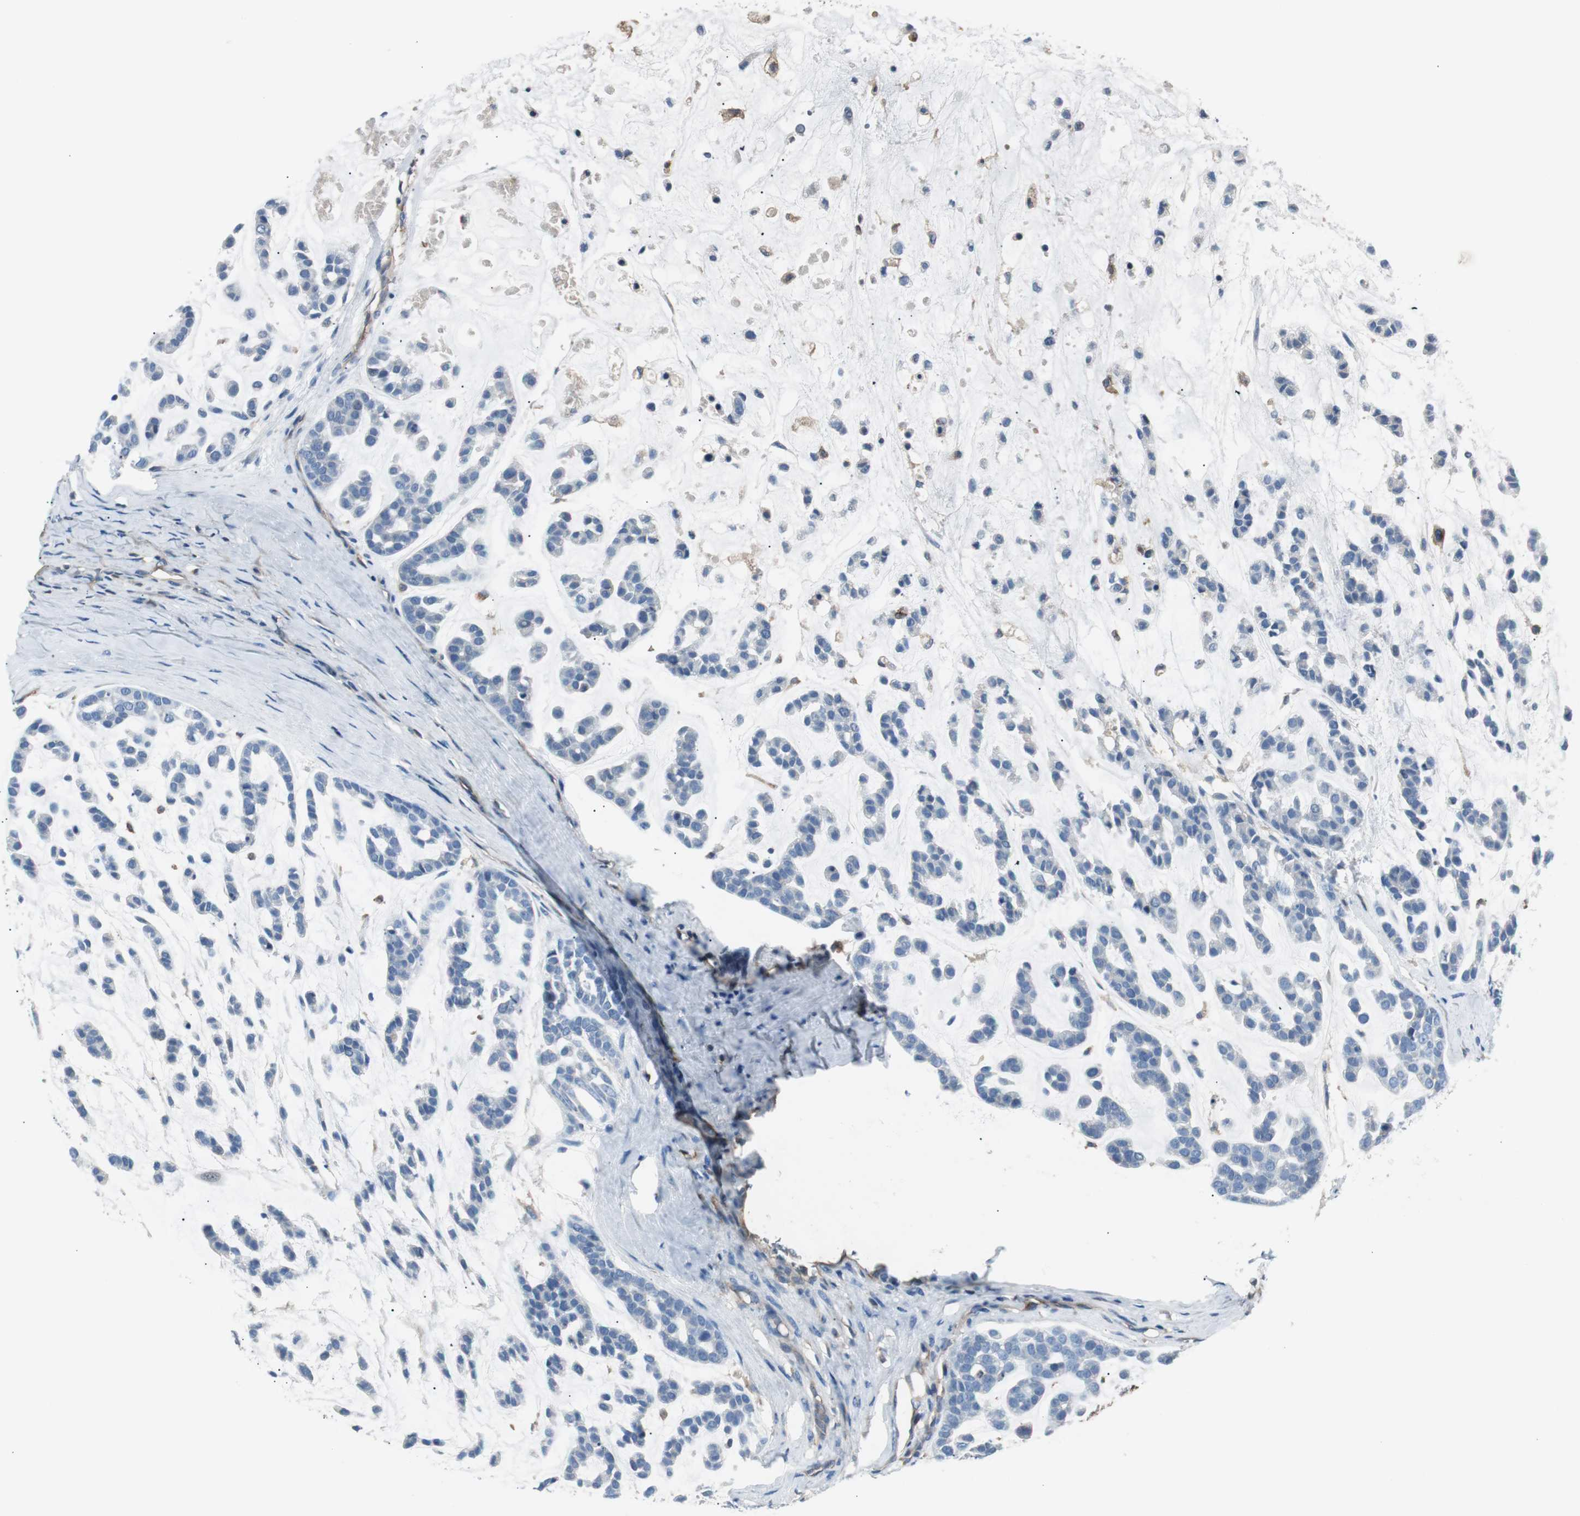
{"staining": {"intensity": "negative", "quantity": "none", "location": "none"}, "tissue": "head and neck cancer", "cell_type": "Tumor cells", "image_type": "cancer", "snomed": [{"axis": "morphology", "description": "Adenocarcinoma, NOS"}, {"axis": "morphology", "description": "Adenoma, NOS"}, {"axis": "topography", "description": "Head-Neck"}], "caption": "This is an IHC photomicrograph of head and neck cancer. There is no expression in tumor cells.", "gene": "B2M", "patient": {"sex": "female", "age": 55}}